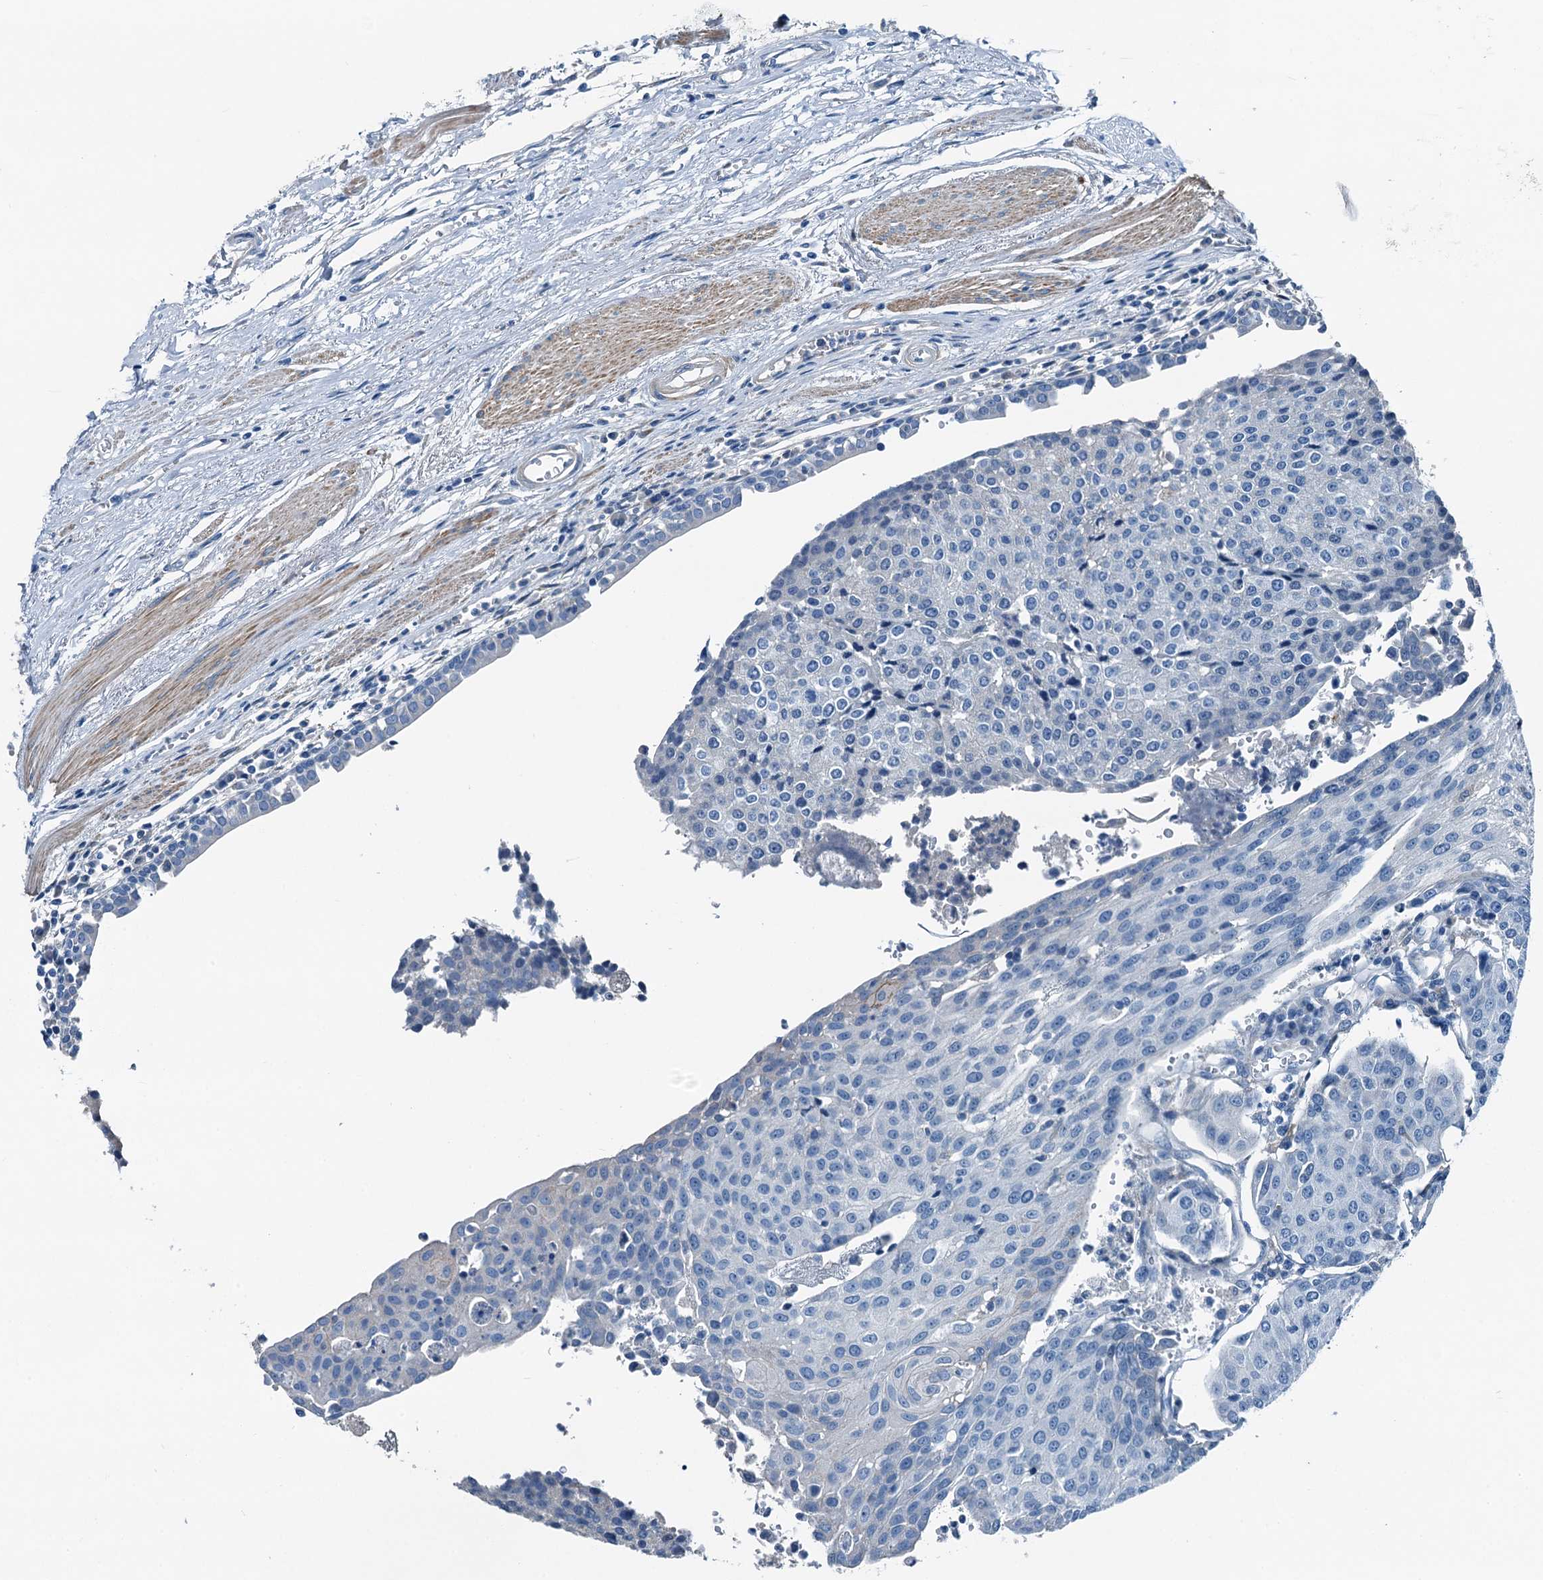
{"staining": {"intensity": "negative", "quantity": "none", "location": "none"}, "tissue": "urothelial cancer", "cell_type": "Tumor cells", "image_type": "cancer", "snomed": [{"axis": "morphology", "description": "Urothelial carcinoma, High grade"}, {"axis": "topography", "description": "Urinary bladder"}], "caption": "Immunohistochemical staining of urothelial cancer exhibits no significant expression in tumor cells.", "gene": "RAB3IL1", "patient": {"sex": "female", "age": 85}}